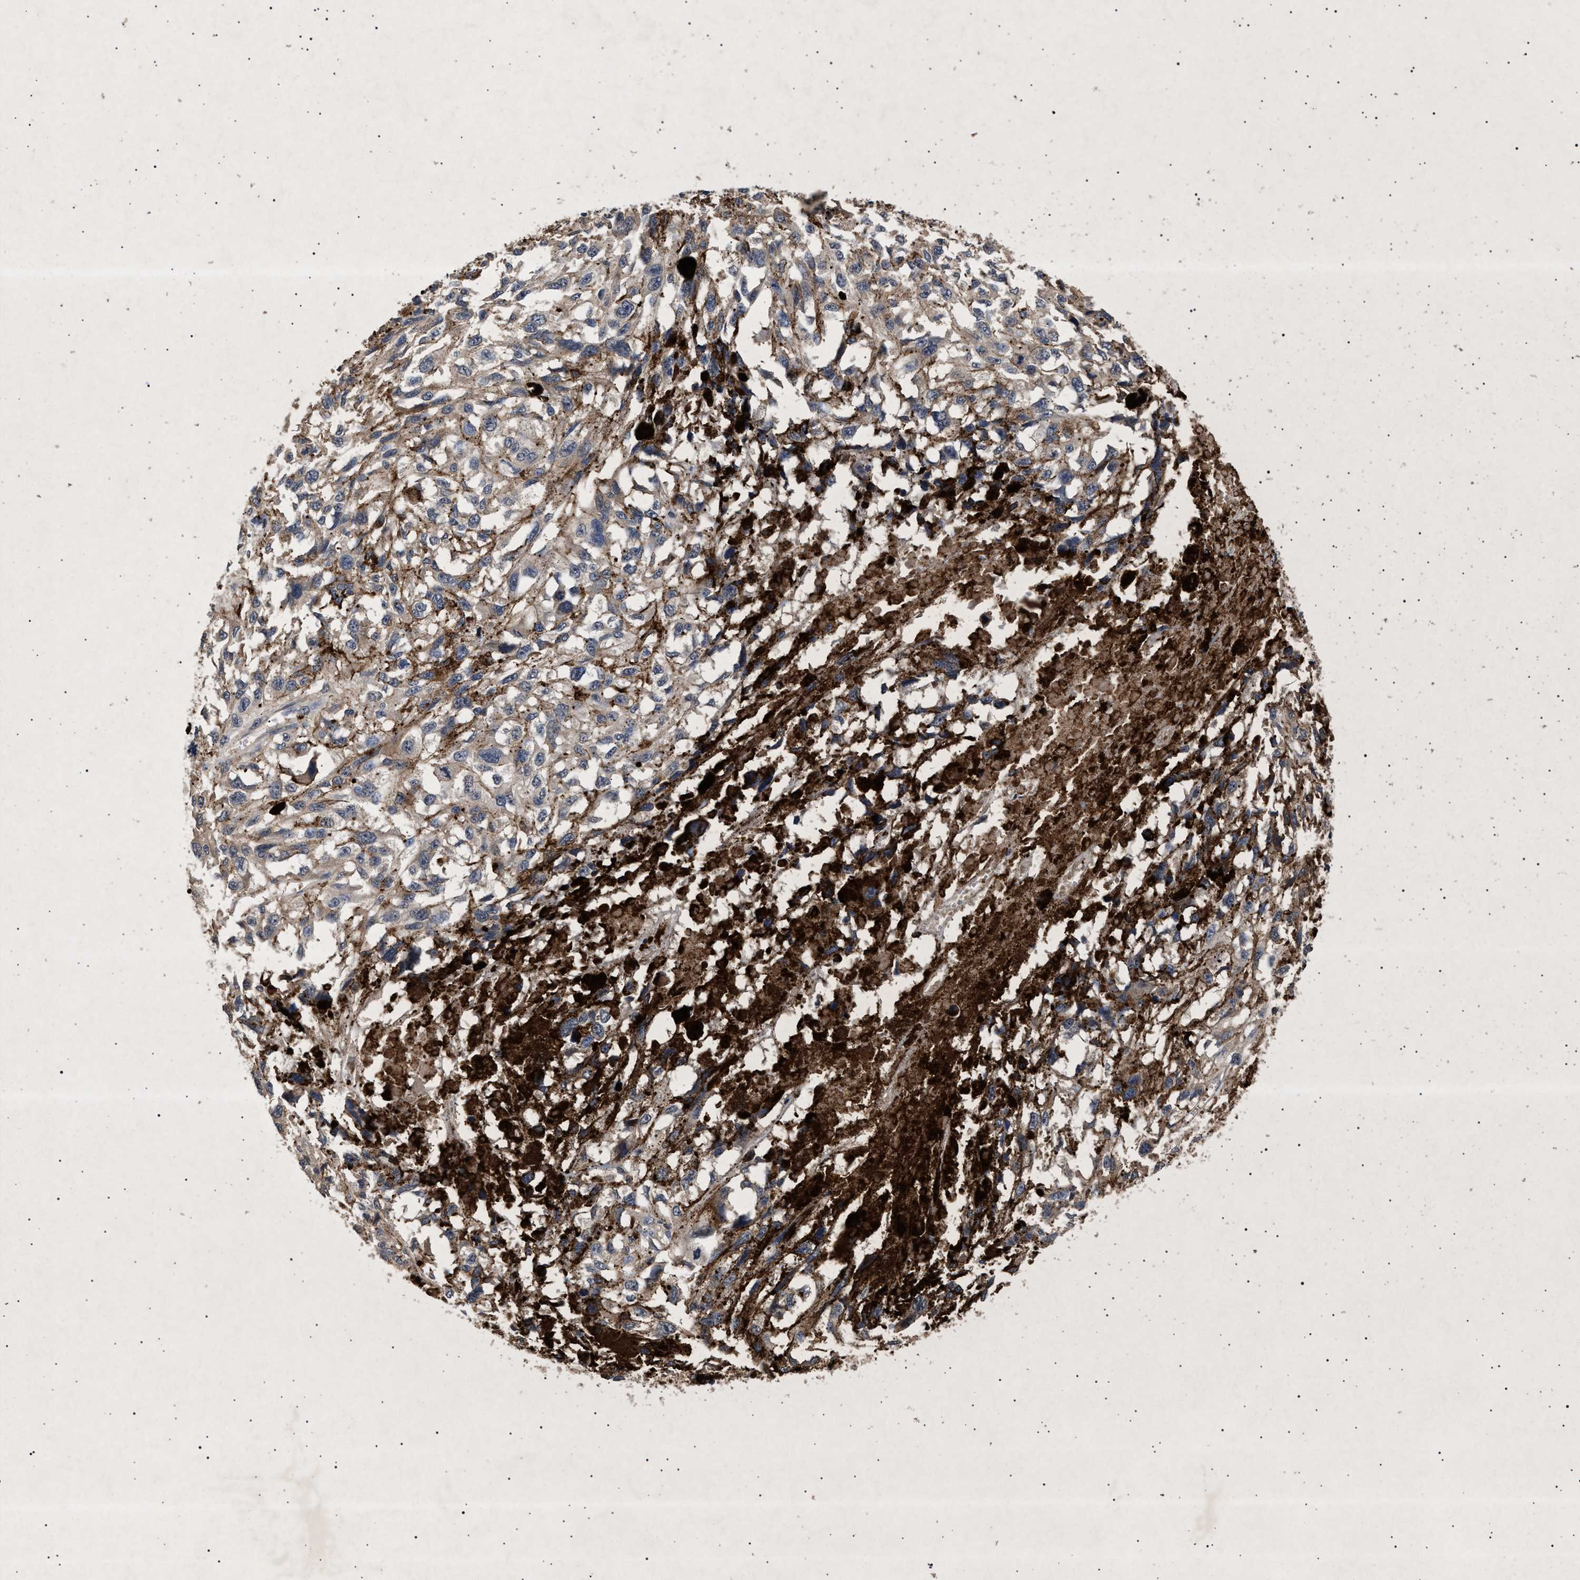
{"staining": {"intensity": "weak", "quantity": ">75%", "location": "cytoplasmic/membranous"}, "tissue": "melanoma", "cell_type": "Tumor cells", "image_type": "cancer", "snomed": [{"axis": "morphology", "description": "Malignant melanoma, Metastatic site"}, {"axis": "topography", "description": "Lymph node"}], "caption": "This photomicrograph displays melanoma stained with immunohistochemistry to label a protein in brown. The cytoplasmic/membranous of tumor cells show weak positivity for the protein. Nuclei are counter-stained blue.", "gene": "ITGB5", "patient": {"sex": "male", "age": 59}}